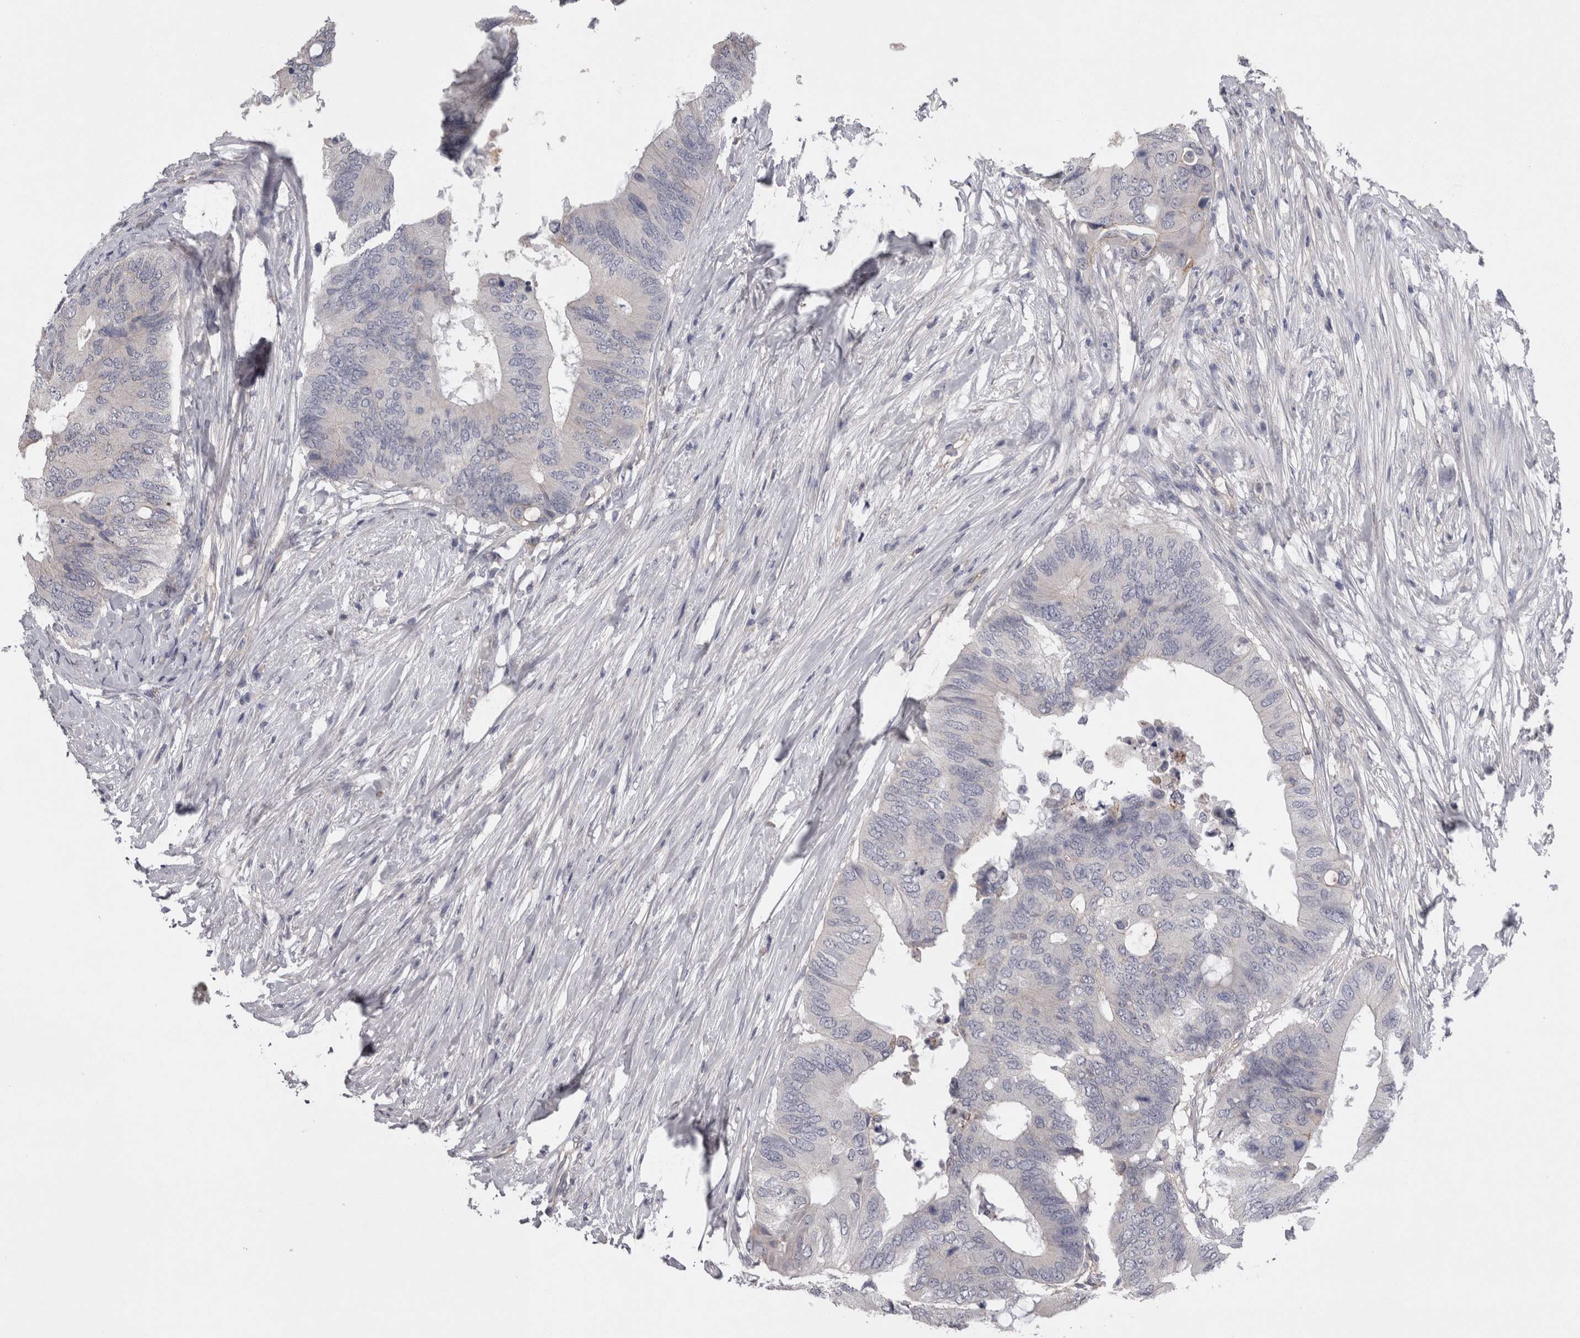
{"staining": {"intensity": "negative", "quantity": "none", "location": "none"}, "tissue": "colorectal cancer", "cell_type": "Tumor cells", "image_type": "cancer", "snomed": [{"axis": "morphology", "description": "Adenocarcinoma, NOS"}, {"axis": "topography", "description": "Colon"}], "caption": "DAB (3,3'-diaminobenzidine) immunohistochemical staining of human adenocarcinoma (colorectal) demonstrates no significant positivity in tumor cells.", "gene": "NECTIN2", "patient": {"sex": "male", "age": 71}}